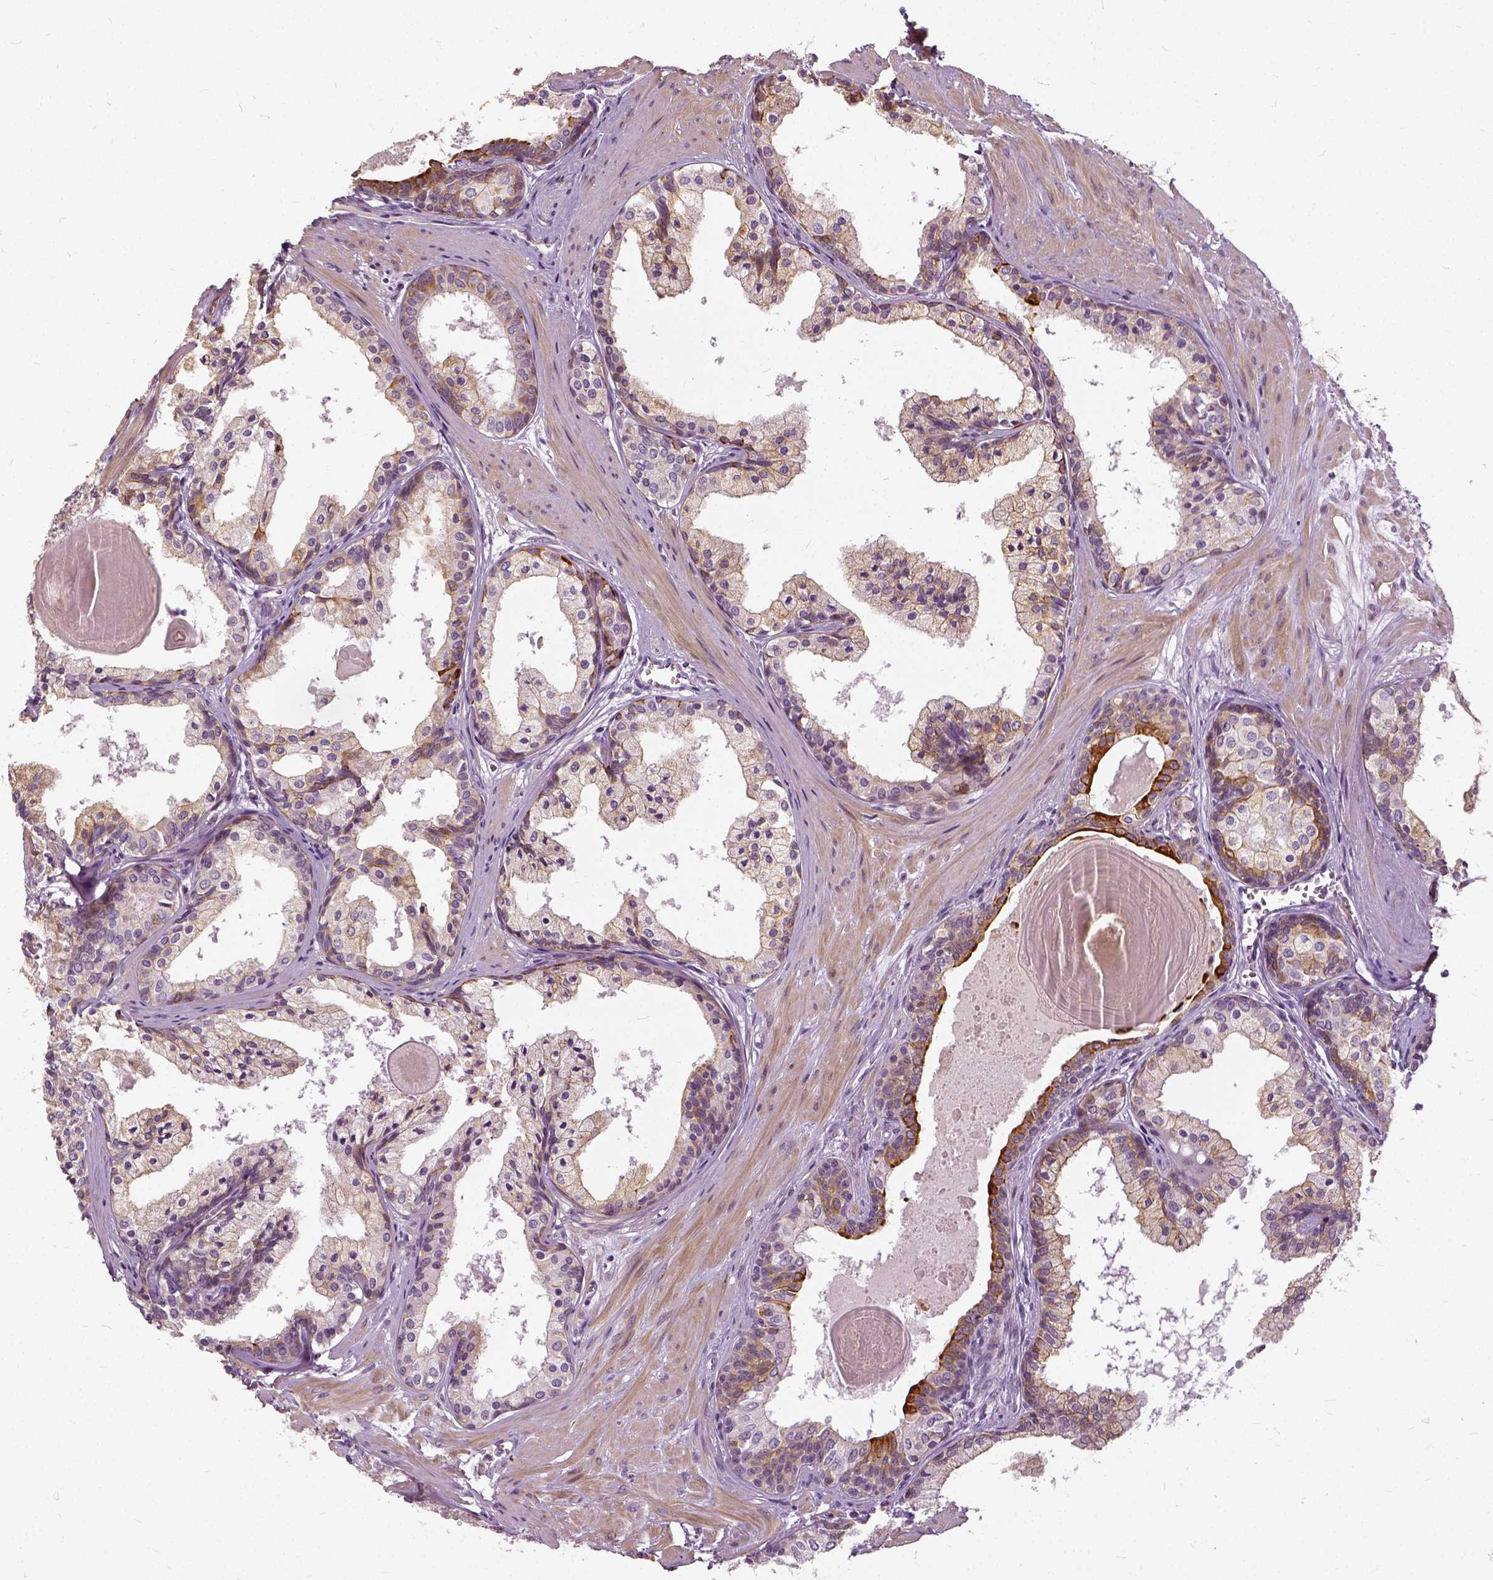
{"staining": {"intensity": "weak", "quantity": "25%-75%", "location": "cytoplasmic/membranous"}, "tissue": "prostate", "cell_type": "Glandular cells", "image_type": "normal", "snomed": [{"axis": "morphology", "description": "Normal tissue, NOS"}, {"axis": "topography", "description": "Prostate"}], "caption": "Benign prostate was stained to show a protein in brown. There is low levels of weak cytoplasmic/membranous expression in about 25%-75% of glandular cells.", "gene": "ILRUN", "patient": {"sex": "male", "age": 61}}